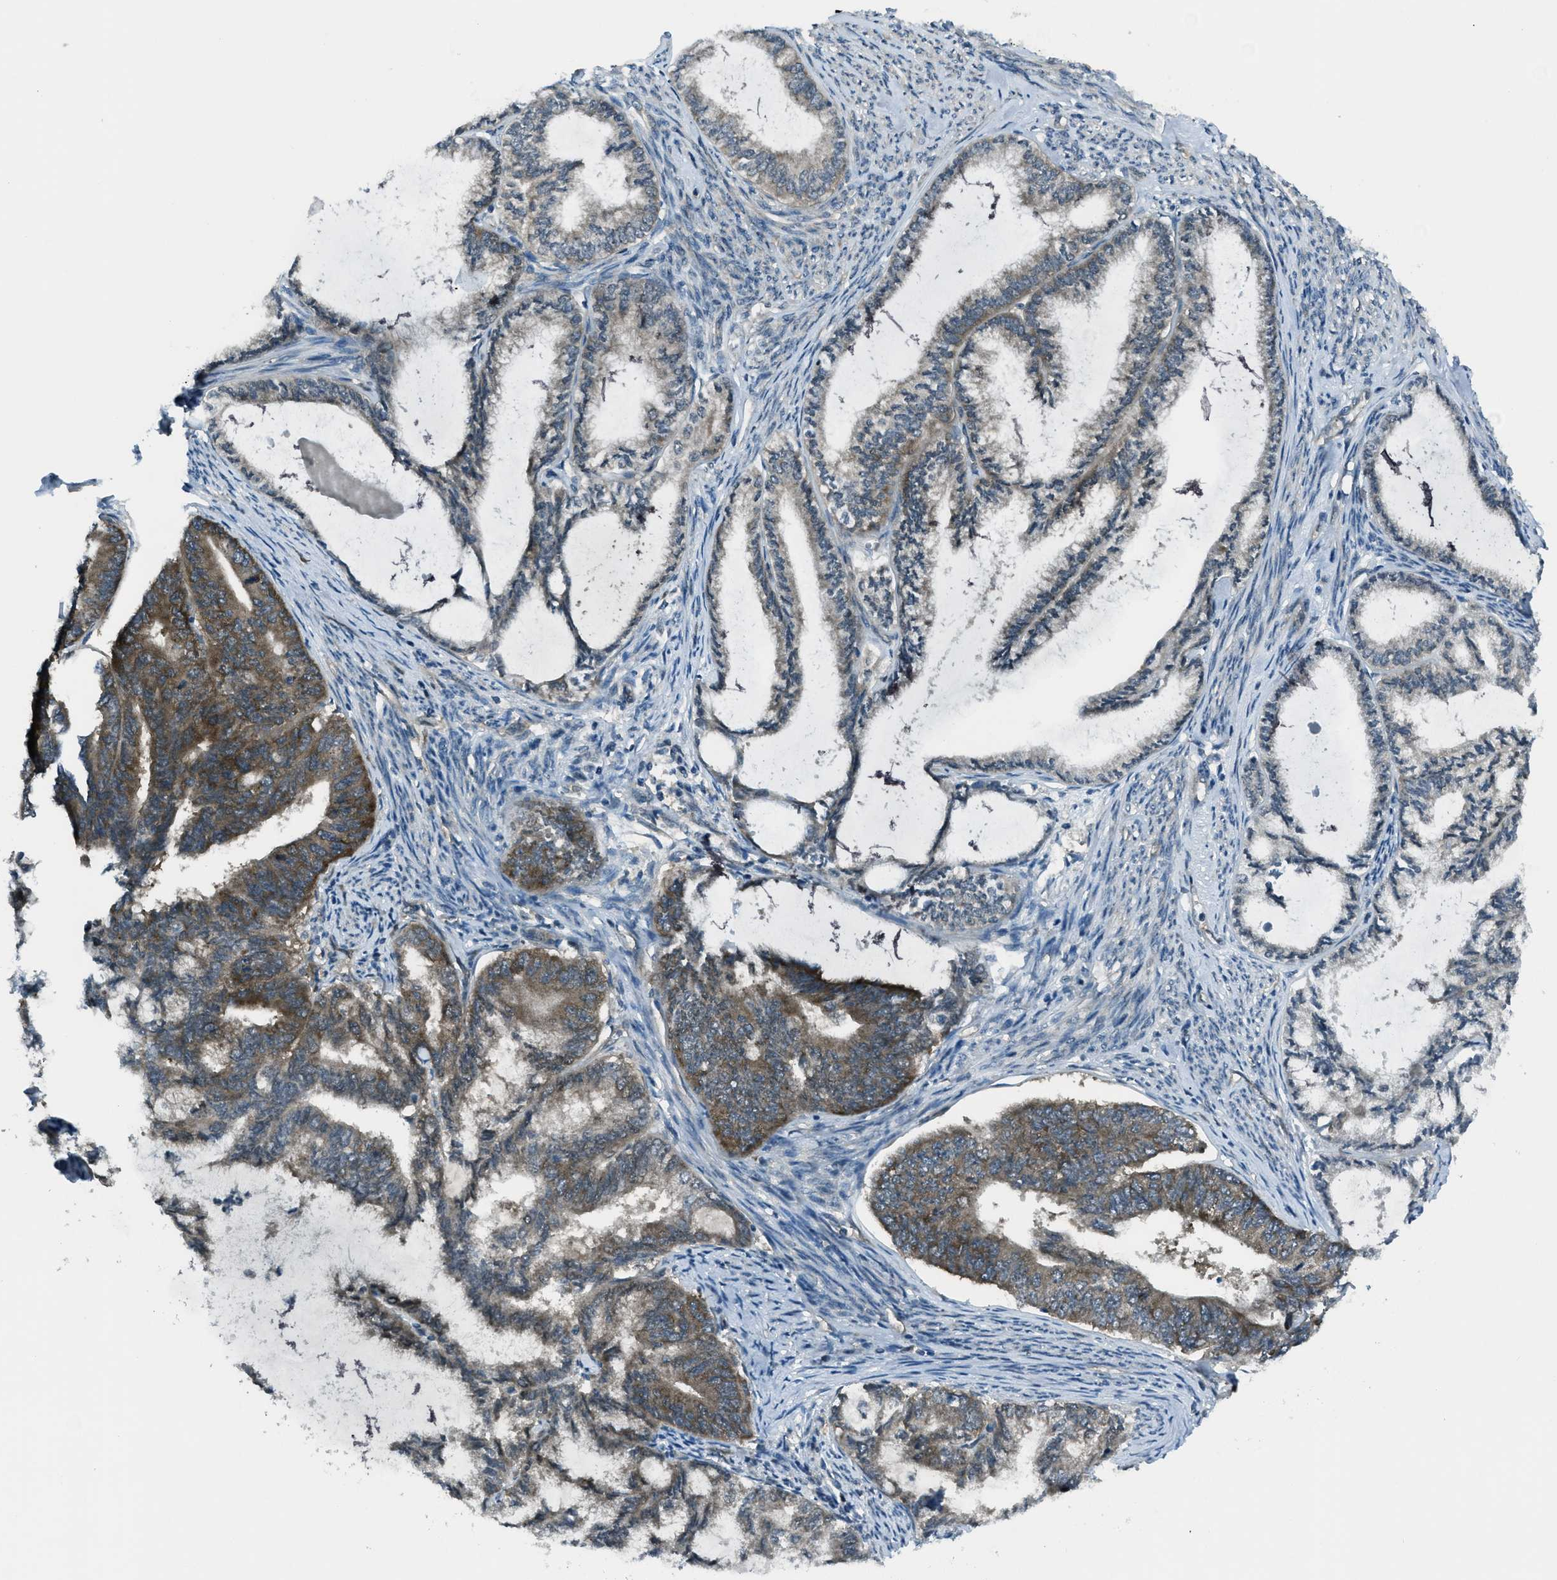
{"staining": {"intensity": "moderate", "quantity": "<25%", "location": "cytoplasmic/membranous"}, "tissue": "endometrial cancer", "cell_type": "Tumor cells", "image_type": "cancer", "snomed": [{"axis": "morphology", "description": "Adenocarcinoma, NOS"}, {"axis": "topography", "description": "Endometrium"}], "caption": "Endometrial cancer (adenocarcinoma) stained with DAB immunohistochemistry (IHC) displays low levels of moderate cytoplasmic/membranous staining in approximately <25% of tumor cells.", "gene": "ASAP2", "patient": {"sex": "female", "age": 86}}